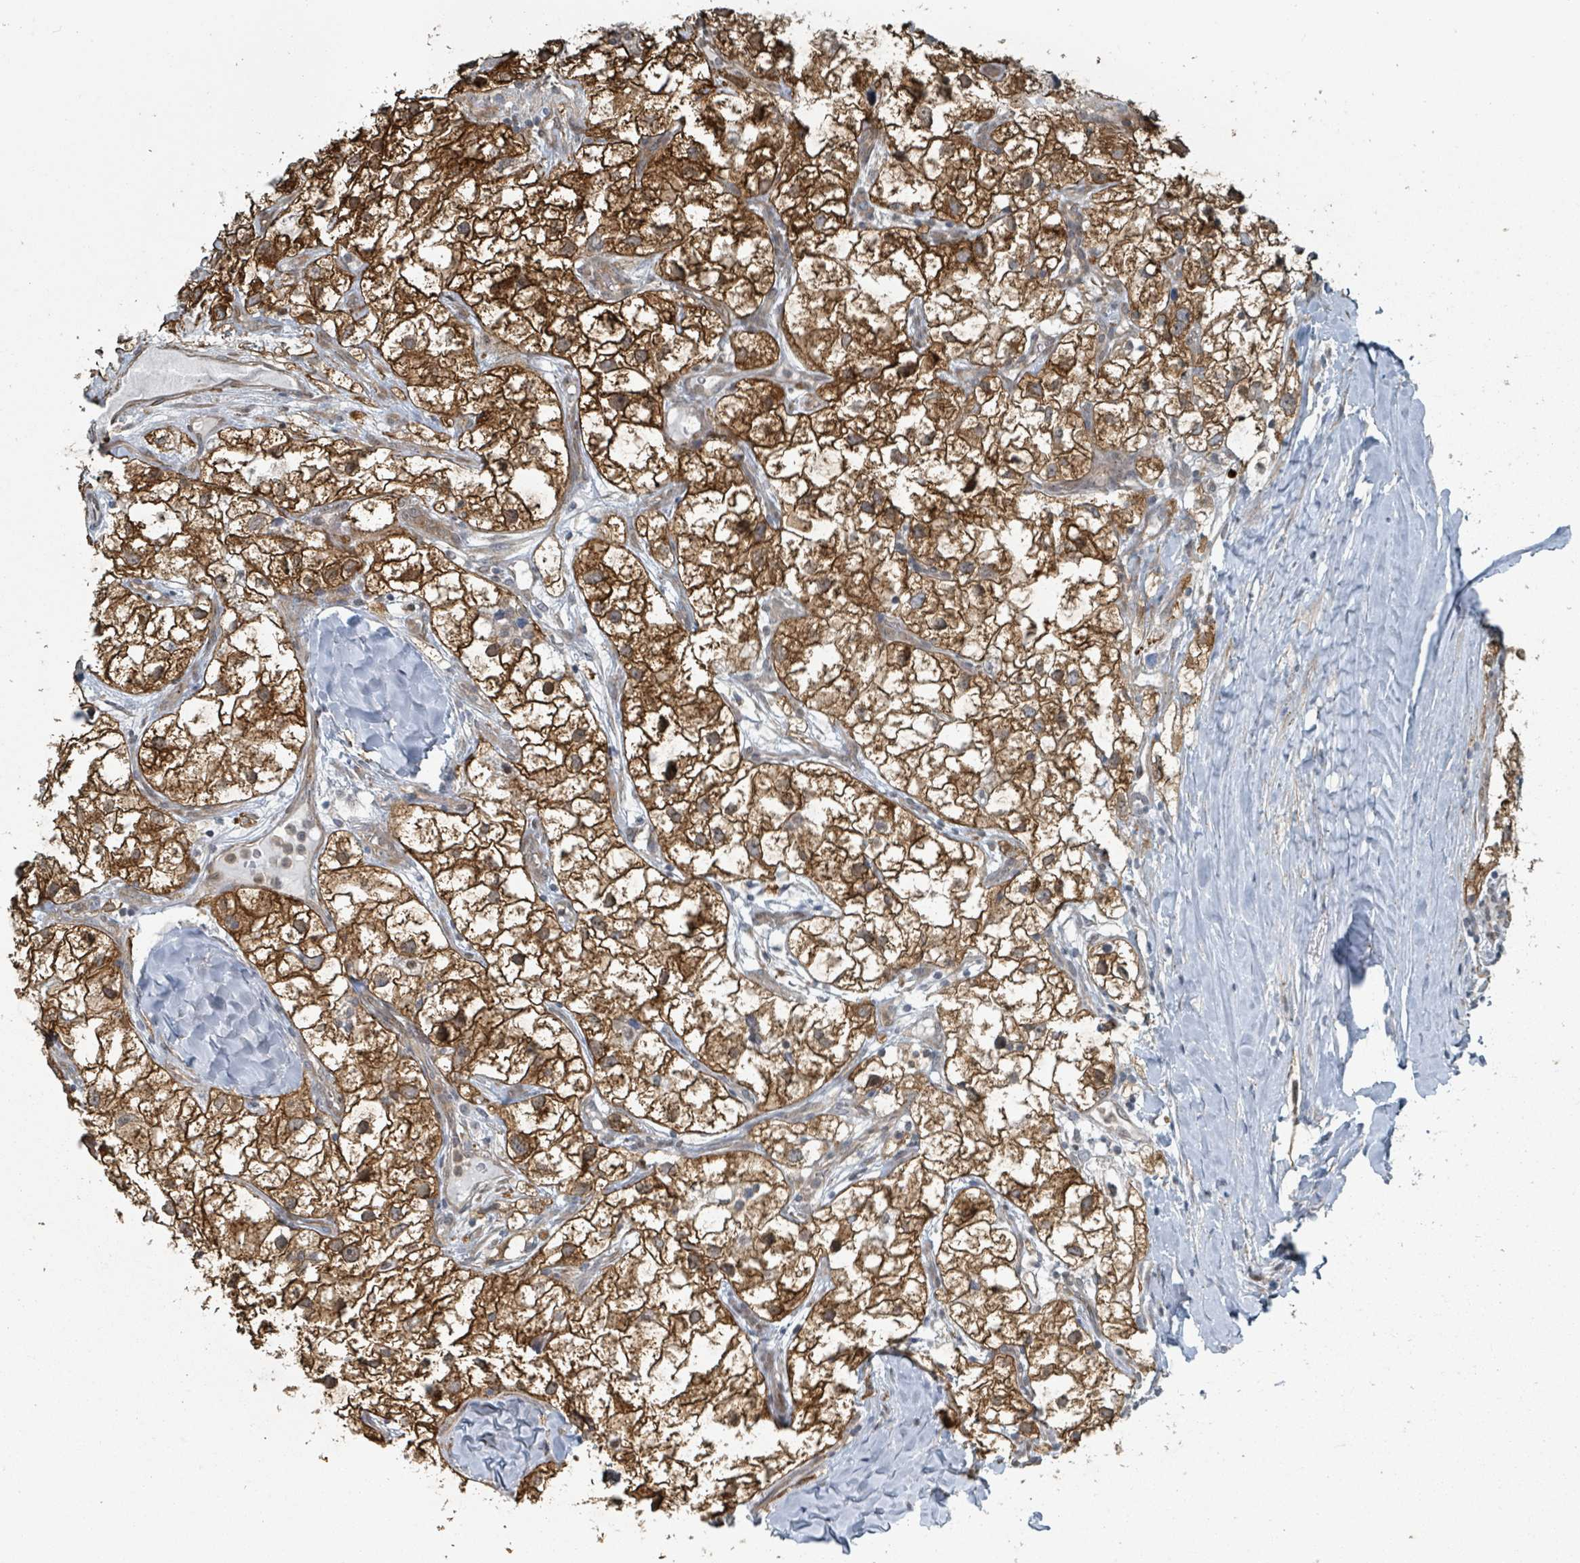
{"staining": {"intensity": "strong", "quantity": ">75%", "location": "cytoplasmic/membranous"}, "tissue": "renal cancer", "cell_type": "Tumor cells", "image_type": "cancer", "snomed": [{"axis": "morphology", "description": "Adenocarcinoma, NOS"}, {"axis": "topography", "description": "Kidney"}], "caption": "Immunohistochemistry of human renal adenocarcinoma shows high levels of strong cytoplasmic/membranous positivity in approximately >75% of tumor cells.", "gene": "RHPN2", "patient": {"sex": "male", "age": 59}}